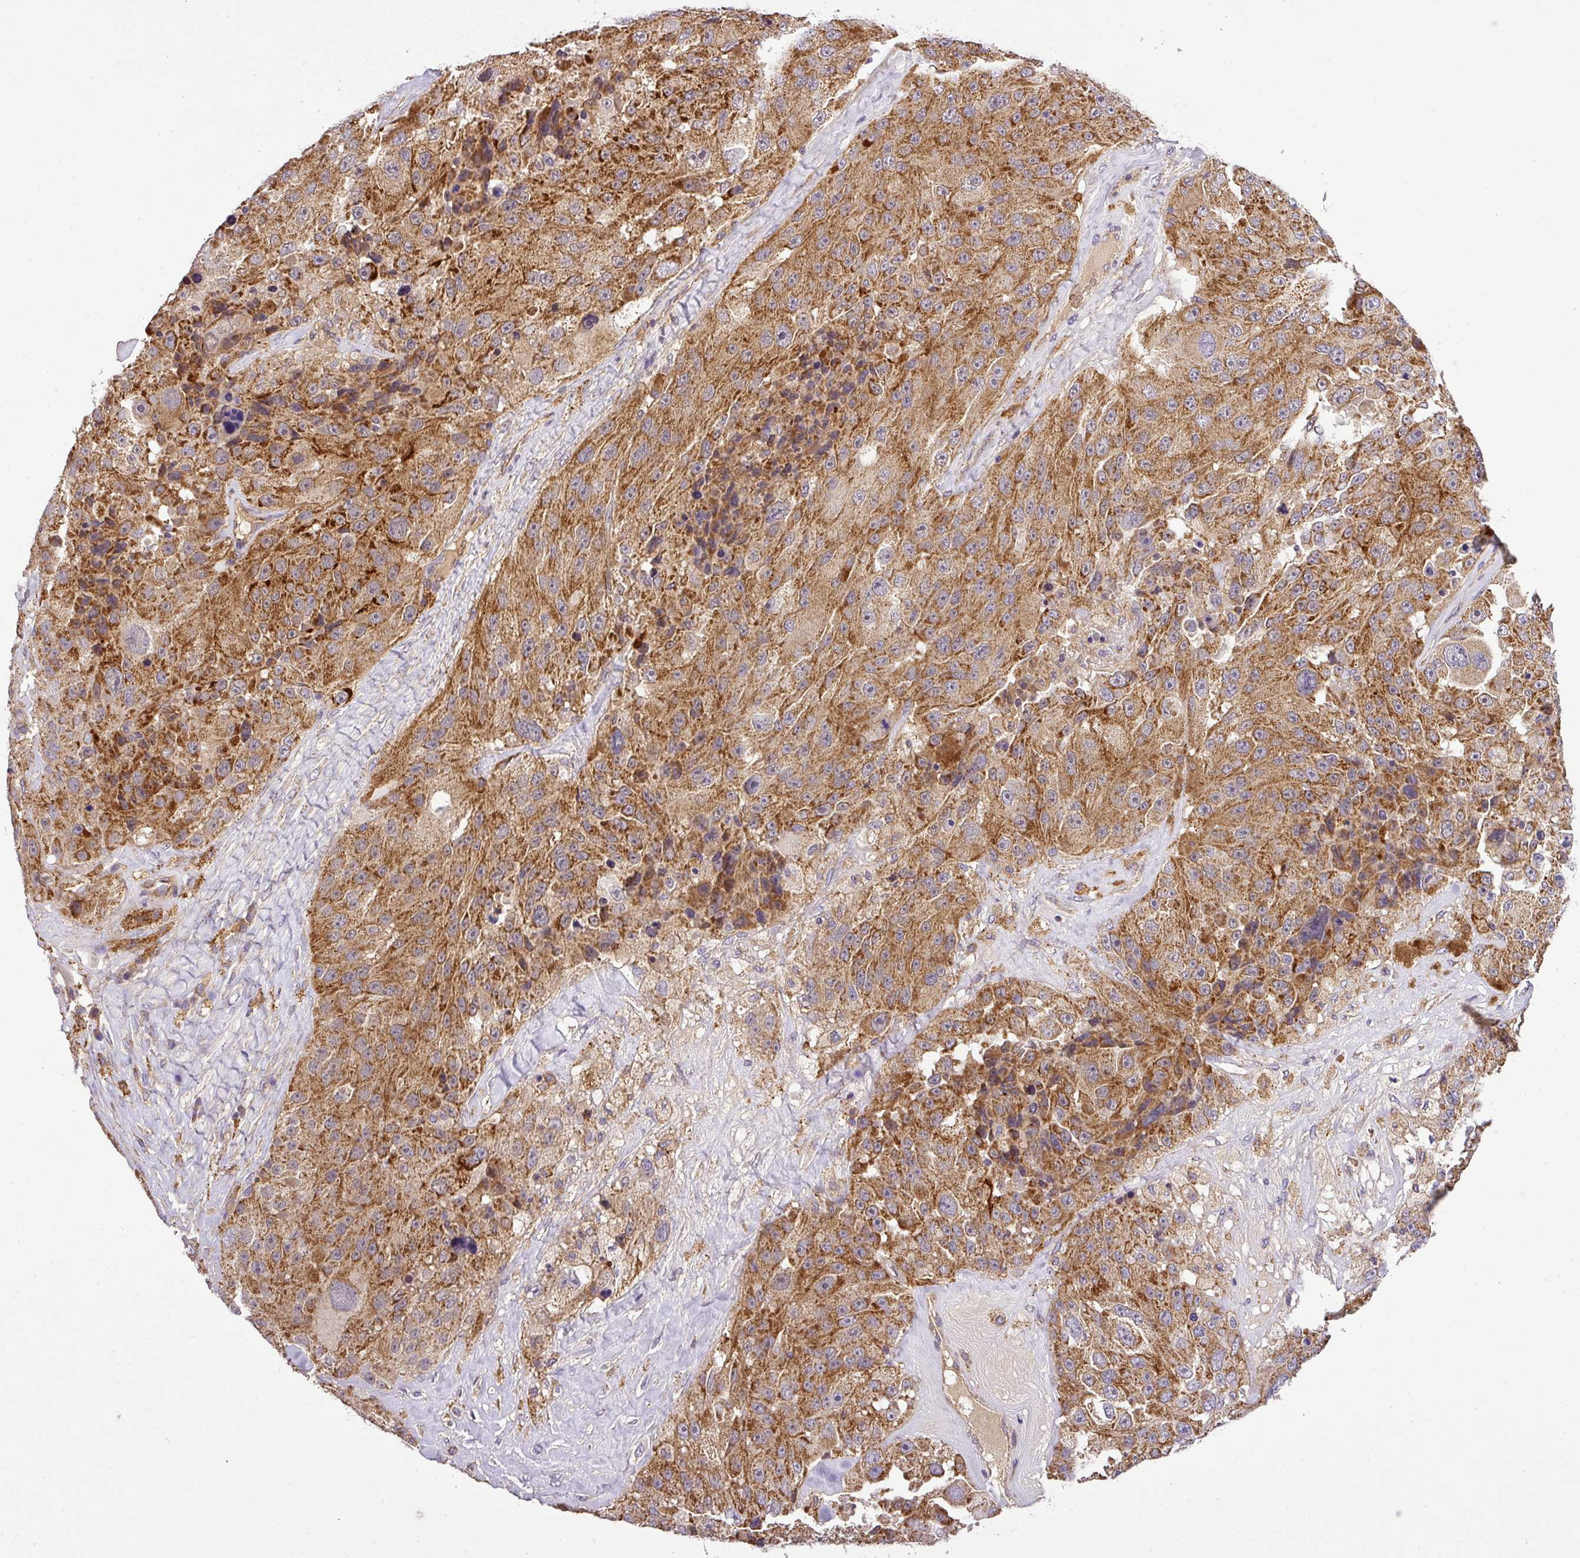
{"staining": {"intensity": "strong", "quantity": ">75%", "location": "cytoplasmic/membranous"}, "tissue": "melanoma", "cell_type": "Tumor cells", "image_type": "cancer", "snomed": [{"axis": "morphology", "description": "Malignant melanoma, Metastatic site"}, {"axis": "topography", "description": "Lymph node"}], "caption": "Human melanoma stained for a protein (brown) reveals strong cytoplasmic/membranous positive expression in about >75% of tumor cells.", "gene": "ZNF513", "patient": {"sex": "male", "age": 62}}